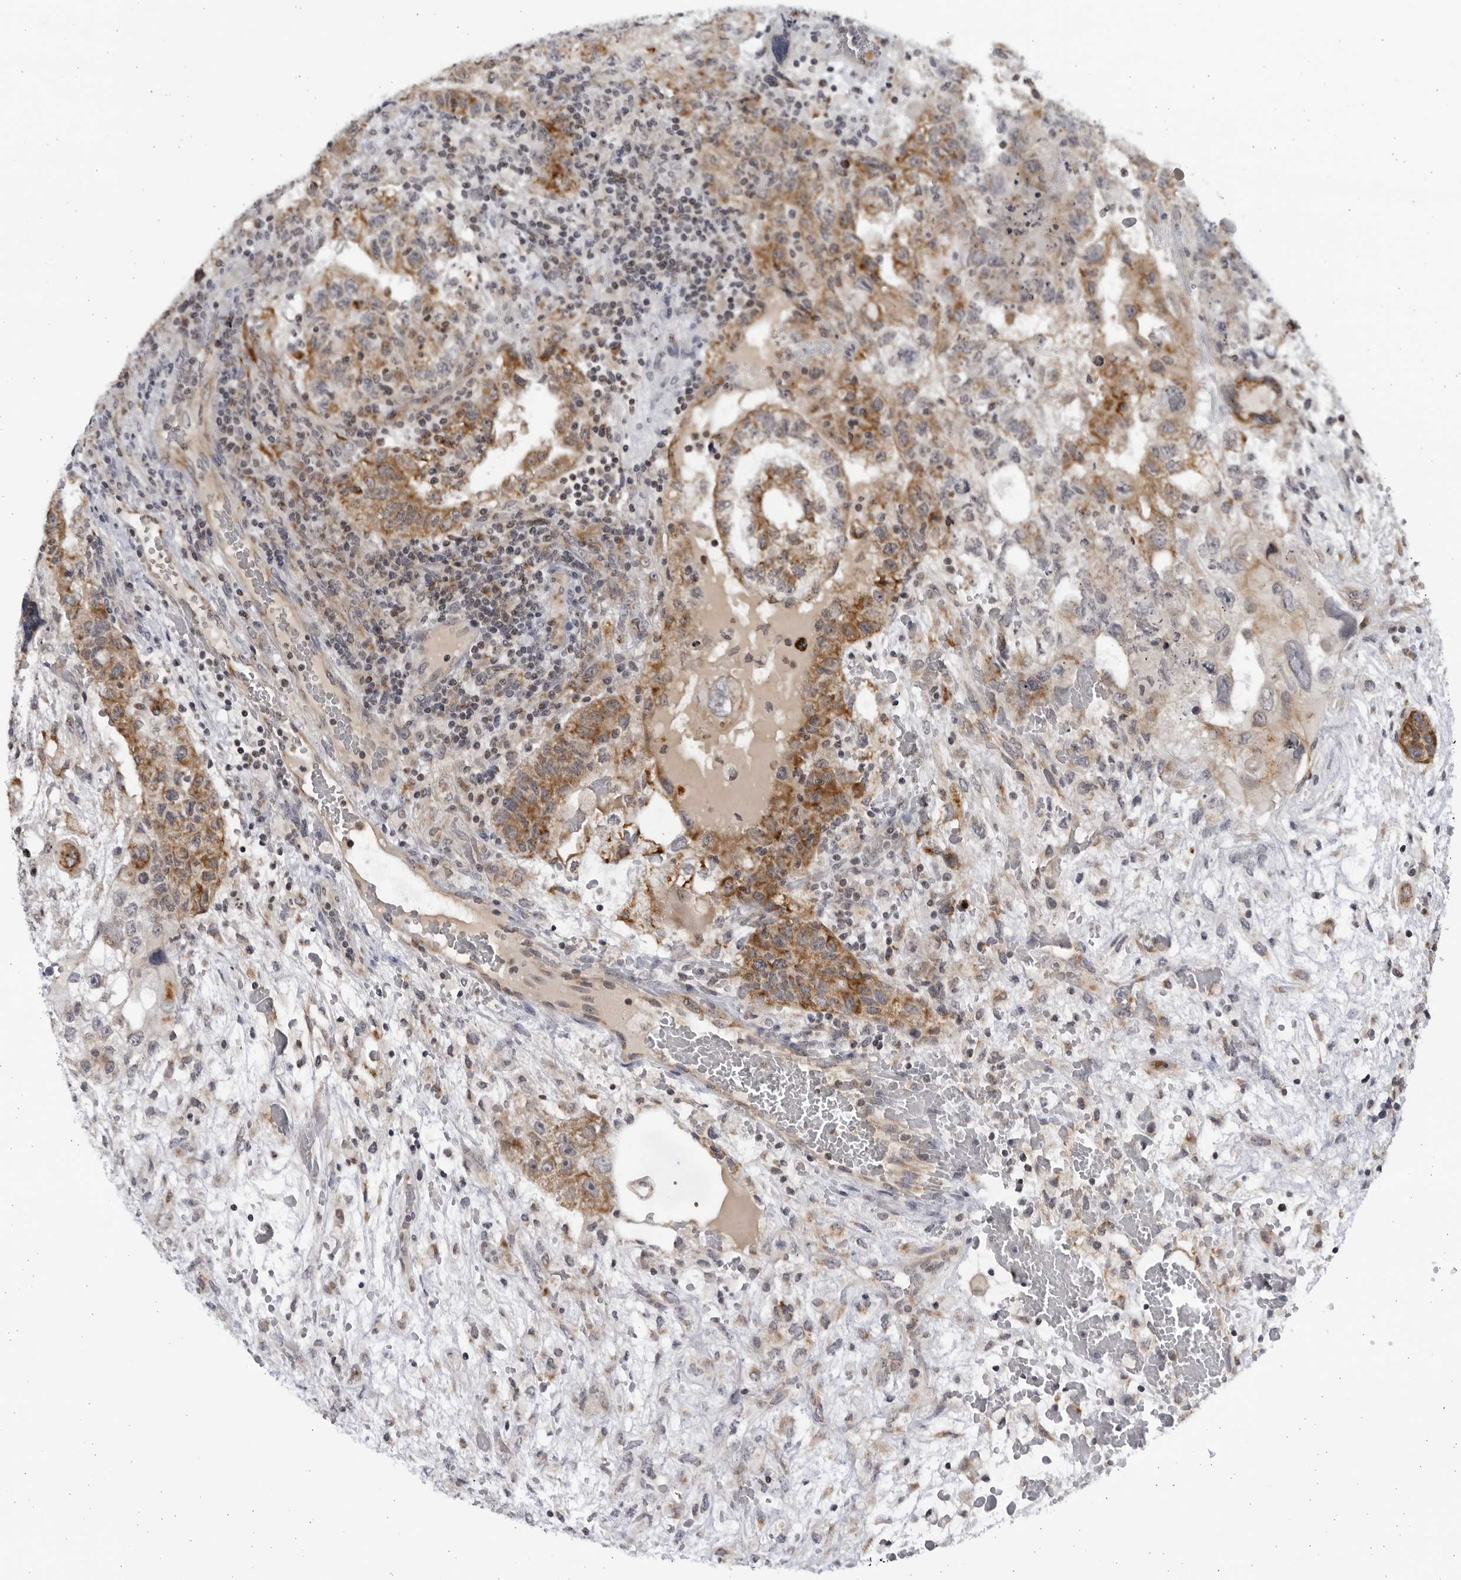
{"staining": {"intensity": "moderate", "quantity": ">75%", "location": "cytoplasmic/membranous"}, "tissue": "testis cancer", "cell_type": "Tumor cells", "image_type": "cancer", "snomed": [{"axis": "morphology", "description": "Carcinoma, Embryonal, NOS"}, {"axis": "topography", "description": "Testis"}], "caption": "Immunohistochemistry (IHC) of testis cancer (embryonal carcinoma) demonstrates medium levels of moderate cytoplasmic/membranous staining in about >75% of tumor cells.", "gene": "SLC25A22", "patient": {"sex": "male", "age": 36}}